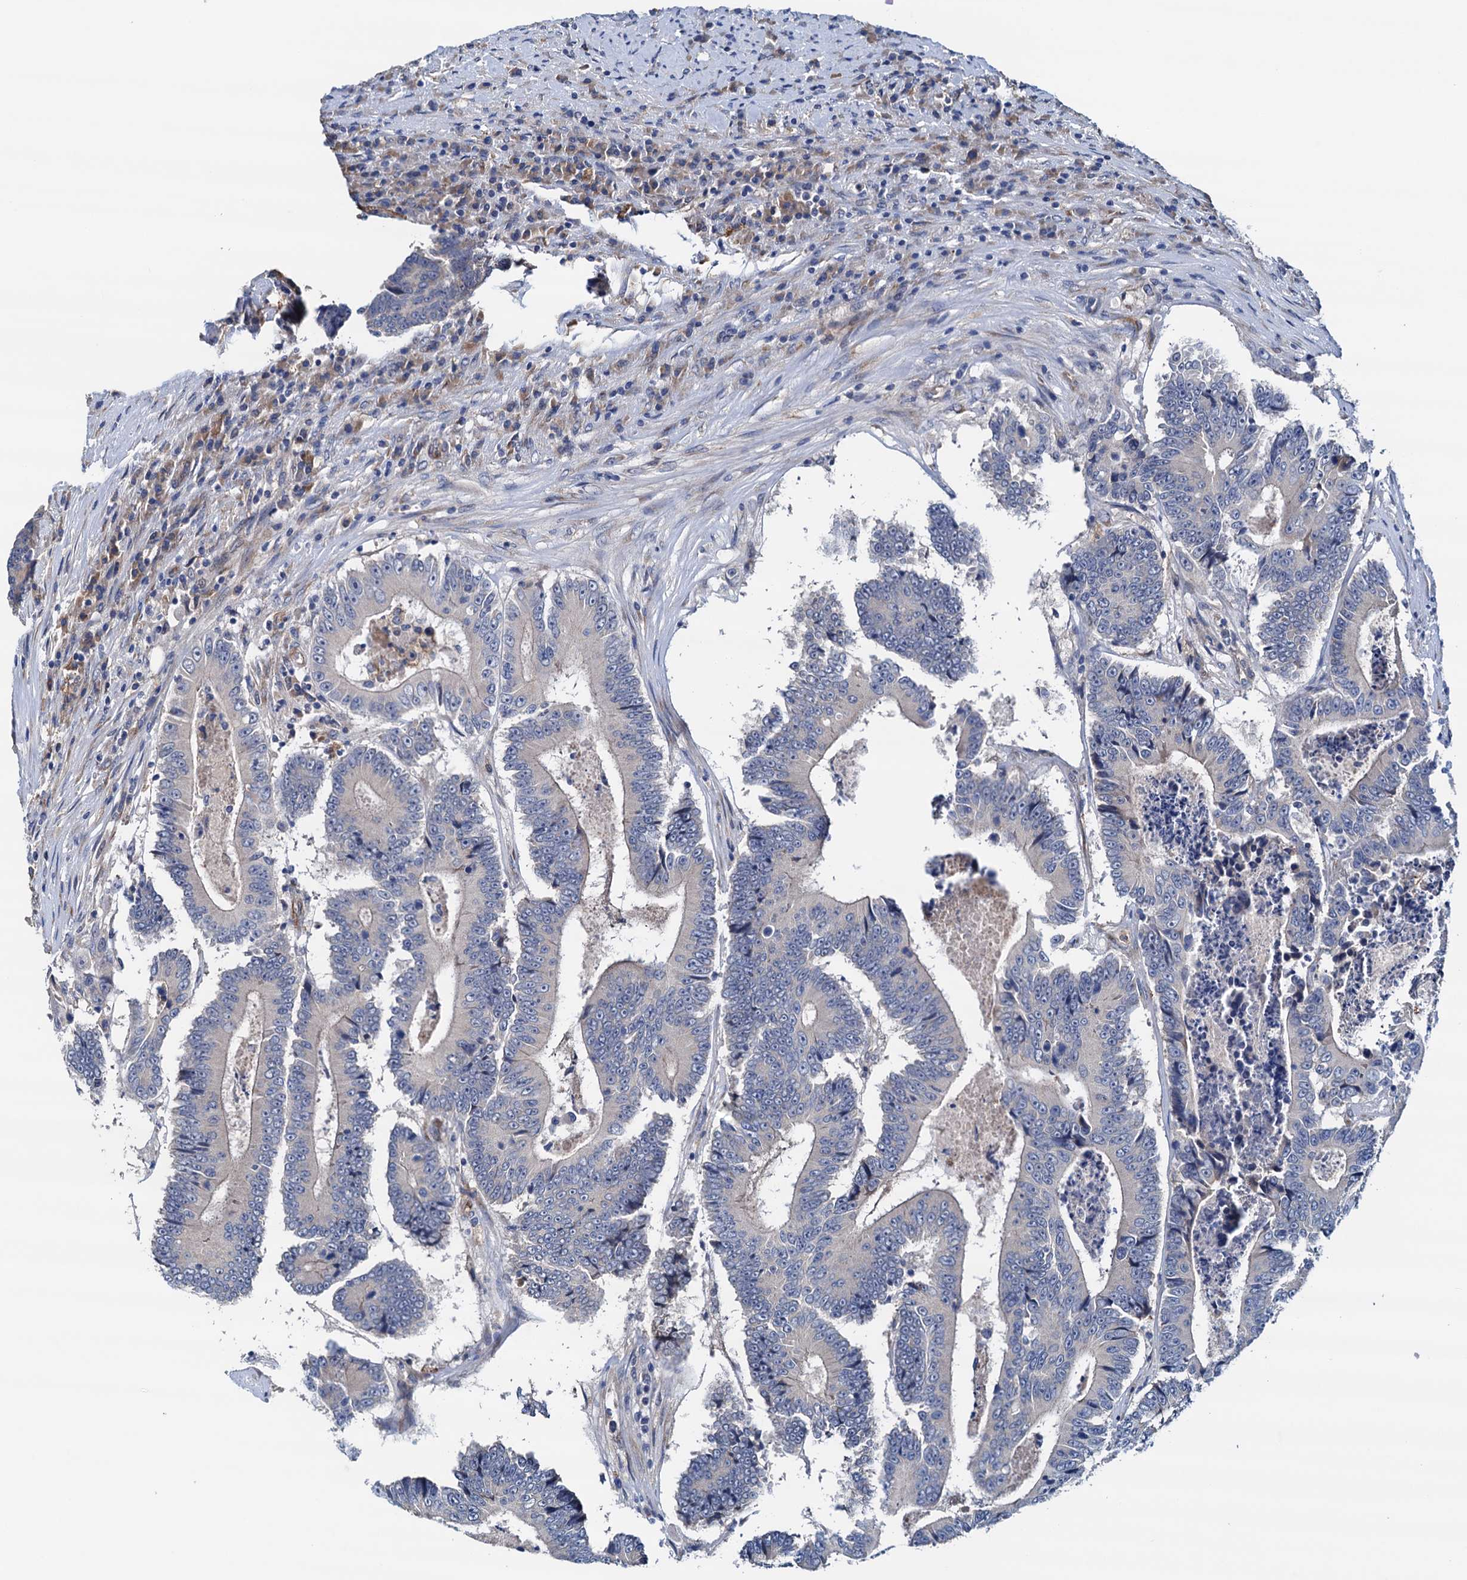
{"staining": {"intensity": "negative", "quantity": "none", "location": "none"}, "tissue": "colorectal cancer", "cell_type": "Tumor cells", "image_type": "cancer", "snomed": [{"axis": "morphology", "description": "Adenocarcinoma, NOS"}, {"axis": "topography", "description": "Colon"}], "caption": "Adenocarcinoma (colorectal) stained for a protein using IHC exhibits no expression tumor cells.", "gene": "RASSF9", "patient": {"sex": "male", "age": 83}}